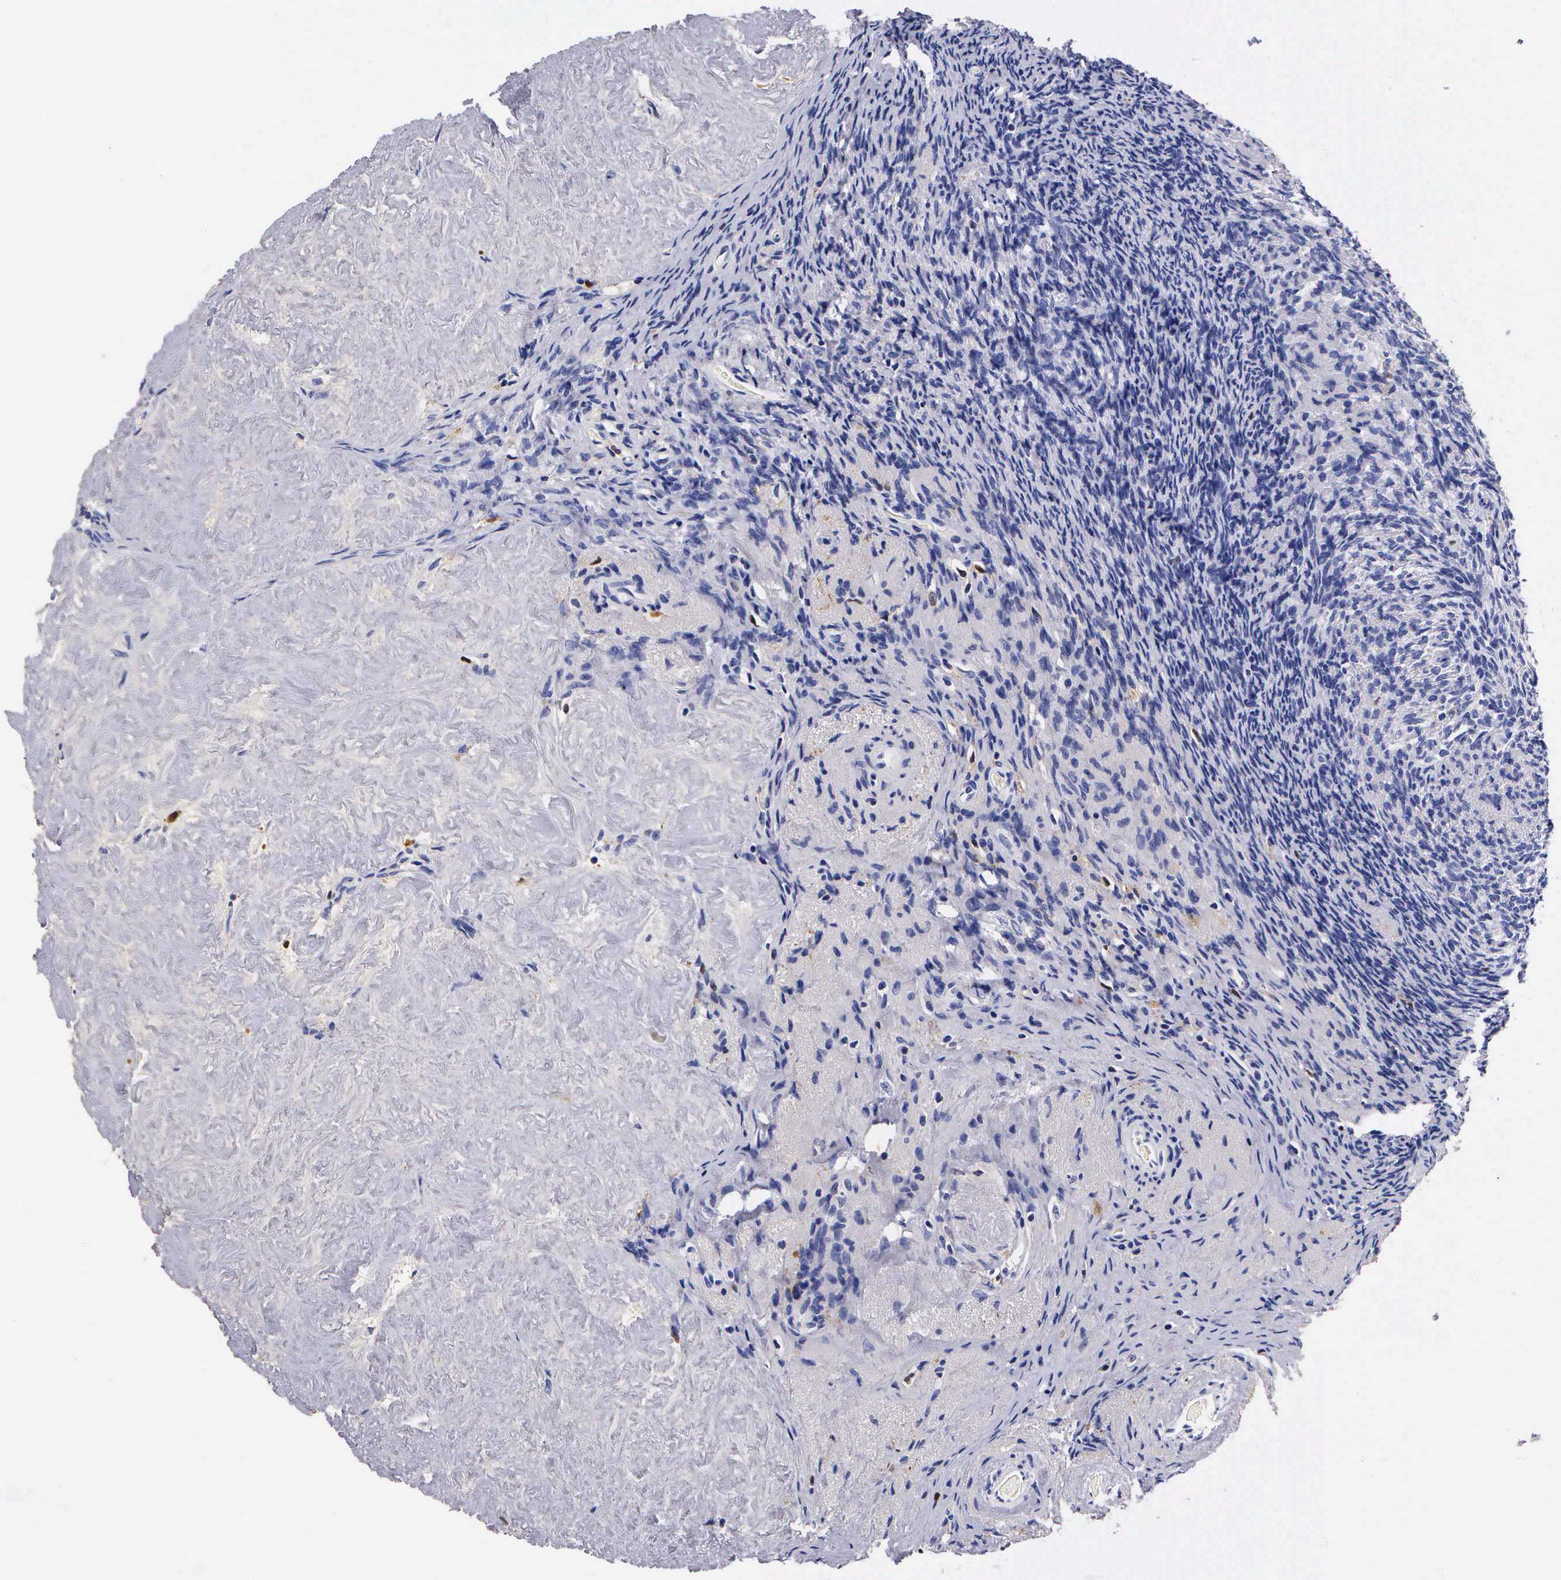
{"staining": {"intensity": "negative", "quantity": "none", "location": "none"}, "tissue": "ovary", "cell_type": "Follicle cells", "image_type": "normal", "snomed": [{"axis": "morphology", "description": "Normal tissue, NOS"}, {"axis": "topography", "description": "Ovary"}], "caption": "This is an immunohistochemistry (IHC) image of benign ovary. There is no positivity in follicle cells.", "gene": "RENBP", "patient": {"sex": "female", "age": 53}}